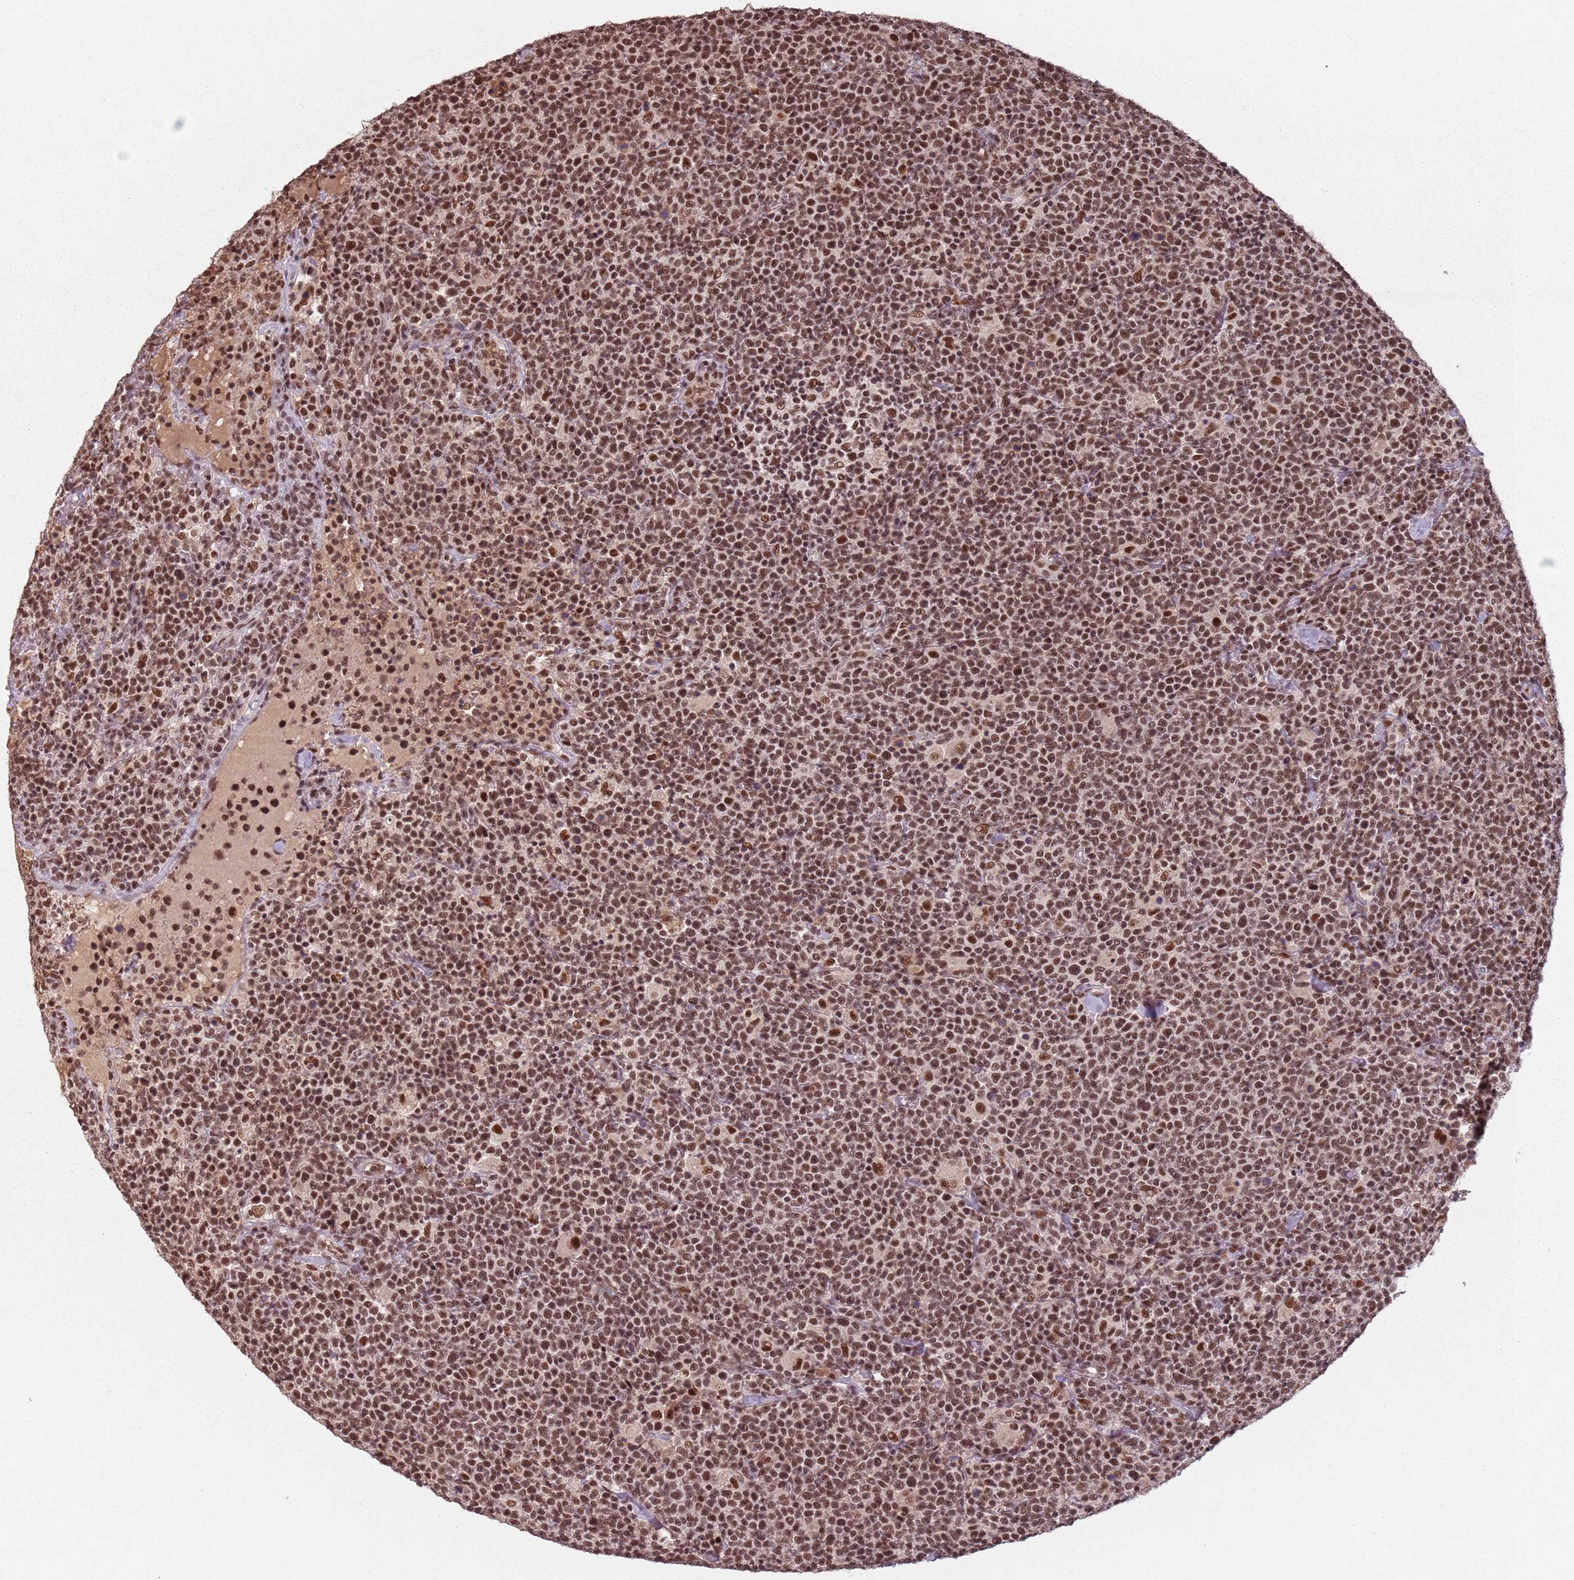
{"staining": {"intensity": "moderate", "quantity": ">75%", "location": "nuclear"}, "tissue": "lymphoma", "cell_type": "Tumor cells", "image_type": "cancer", "snomed": [{"axis": "morphology", "description": "Malignant lymphoma, non-Hodgkin's type, High grade"}, {"axis": "topography", "description": "Lymph node"}], "caption": "Immunohistochemical staining of human high-grade malignant lymphoma, non-Hodgkin's type displays medium levels of moderate nuclear protein staining in about >75% of tumor cells.", "gene": "NCBP1", "patient": {"sex": "male", "age": 61}}